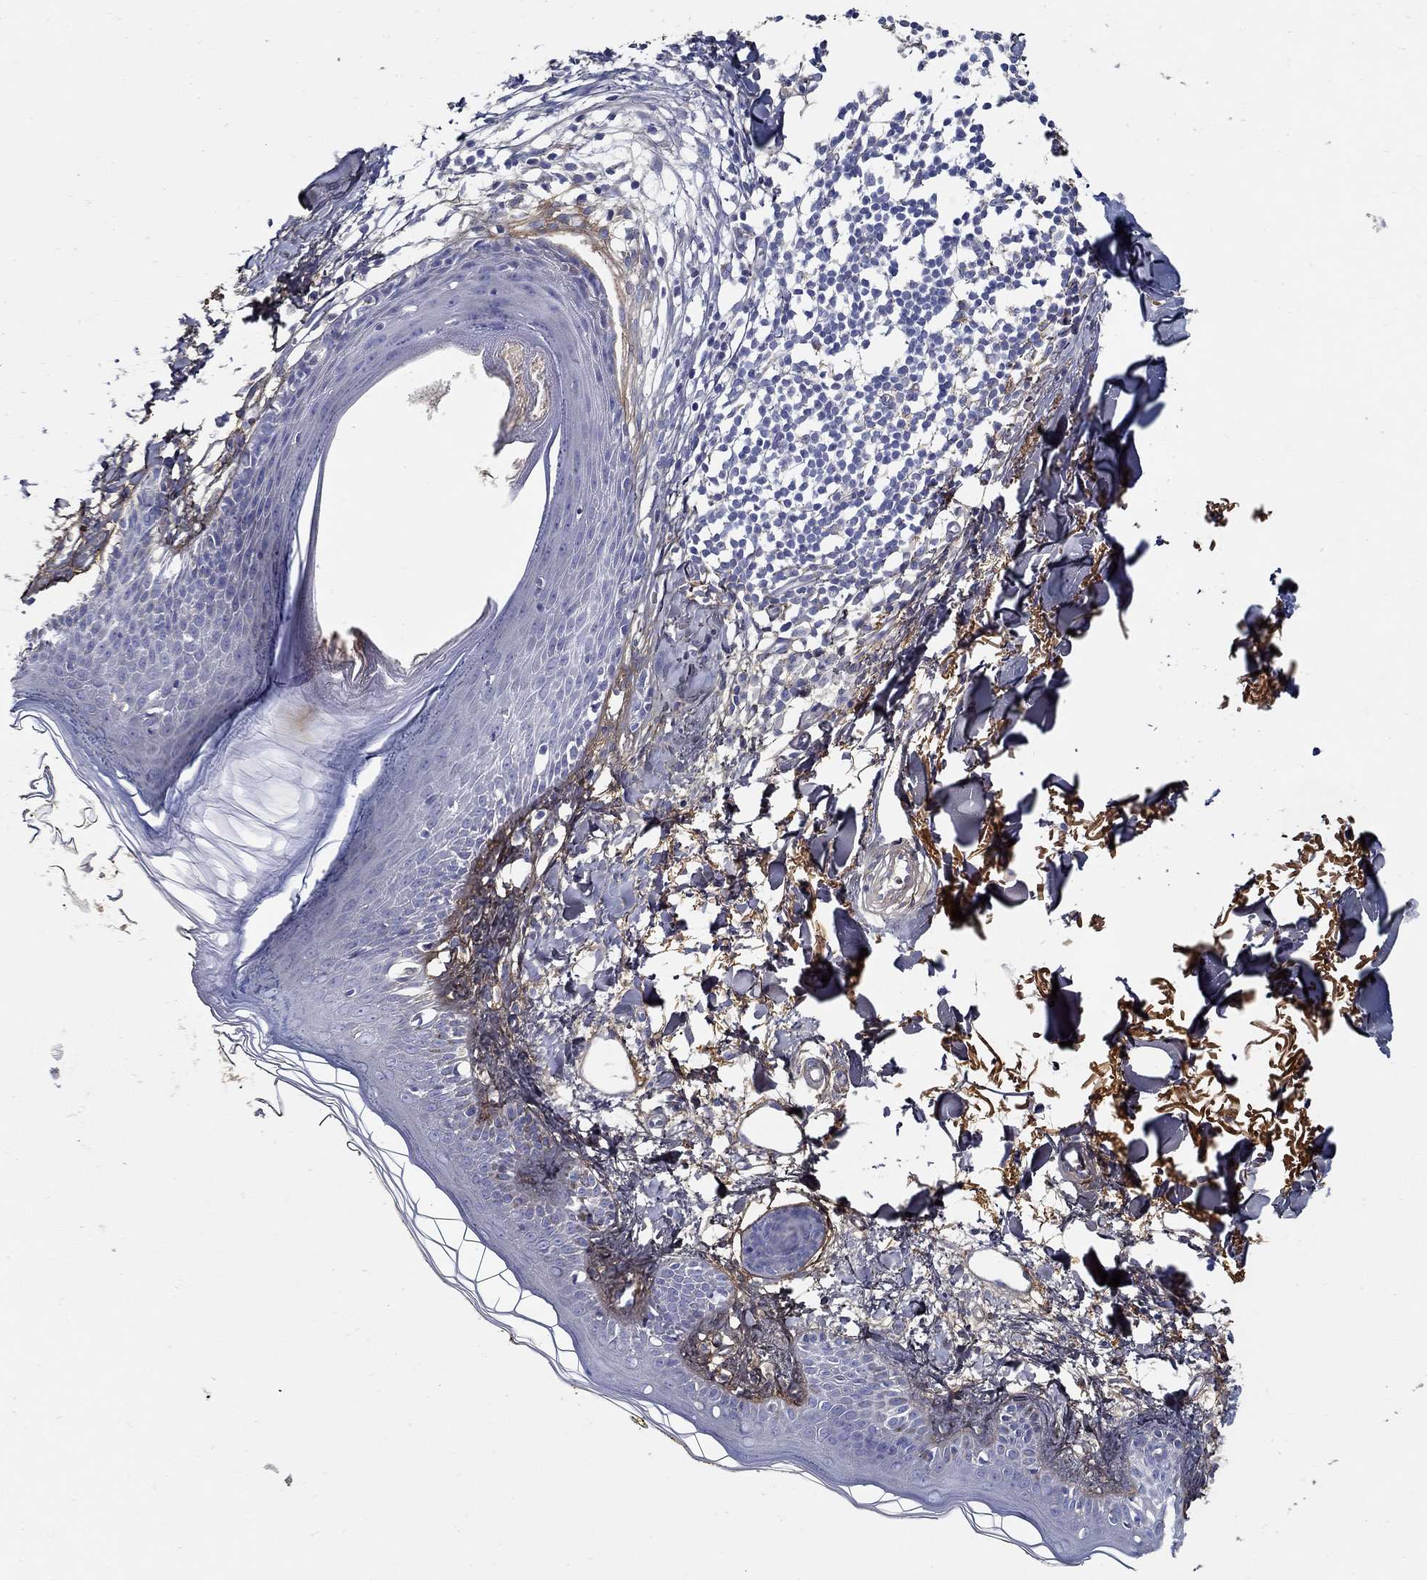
{"staining": {"intensity": "negative", "quantity": "none", "location": "none"}, "tissue": "skin", "cell_type": "Fibroblasts", "image_type": "normal", "snomed": [{"axis": "morphology", "description": "Normal tissue, NOS"}, {"axis": "topography", "description": "Skin"}], "caption": "Immunohistochemical staining of unremarkable human skin exhibits no significant staining in fibroblasts. (Brightfield microscopy of DAB immunohistochemistry at high magnification).", "gene": "TGFBI", "patient": {"sex": "male", "age": 76}}